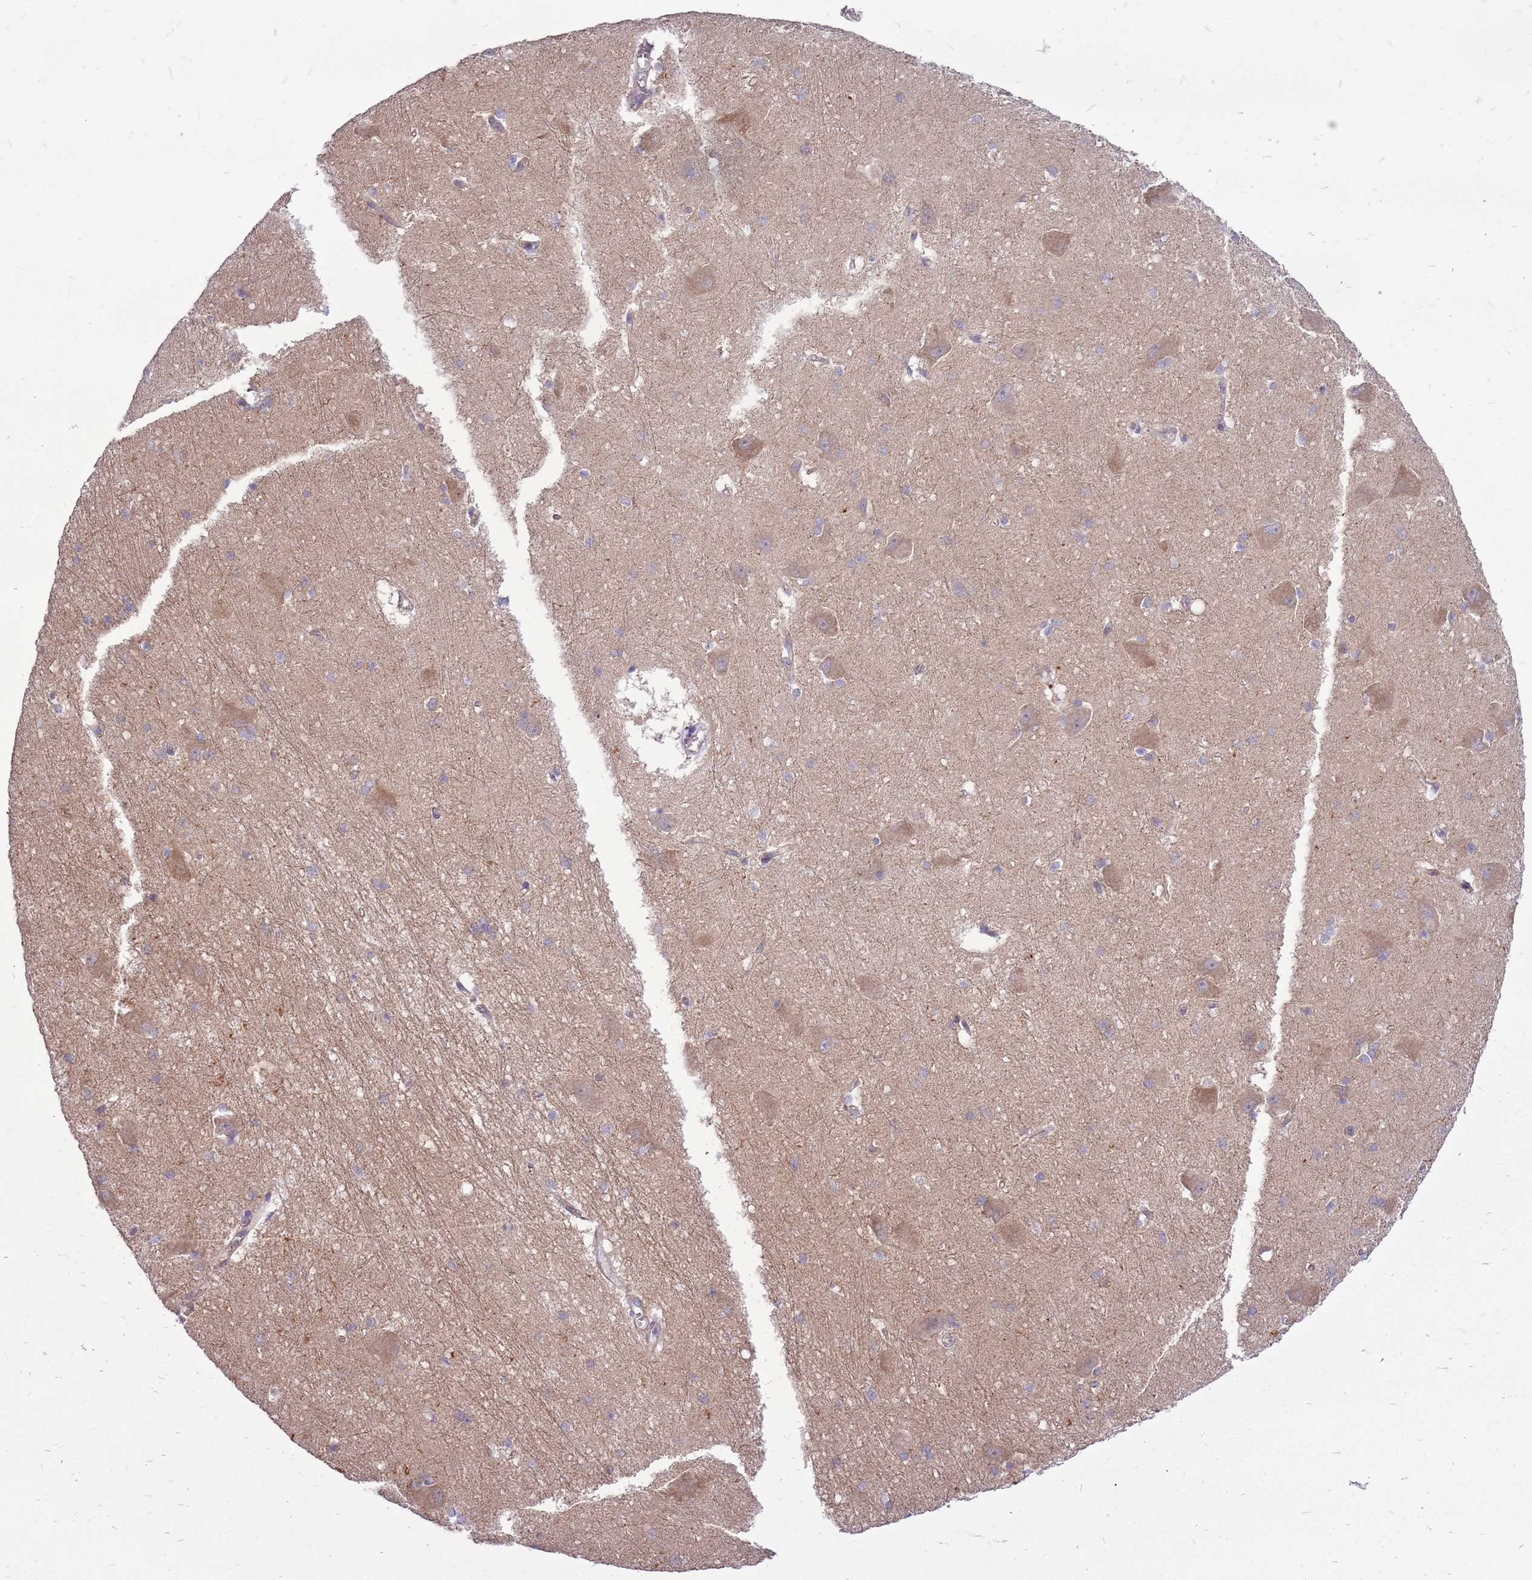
{"staining": {"intensity": "negative", "quantity": "none", "location": "none"}, "tissue": "caudate", "cell_type": "Glial cells", "image_type": "normal", "snomed": [{"axis": "morphology", "description": "Normal tissue, NOS"}, {"axis": "topography", "description": "Lateral ventricle wall"}], "caption": "Benign caudate was stained to show a protein in brown. There is no significant positivity in glial cells. (DAB IHC visualized using brightfield microscopy, high magnification).", "gene": "WDR90", "patient": {"sex": "male", "age": 37}}